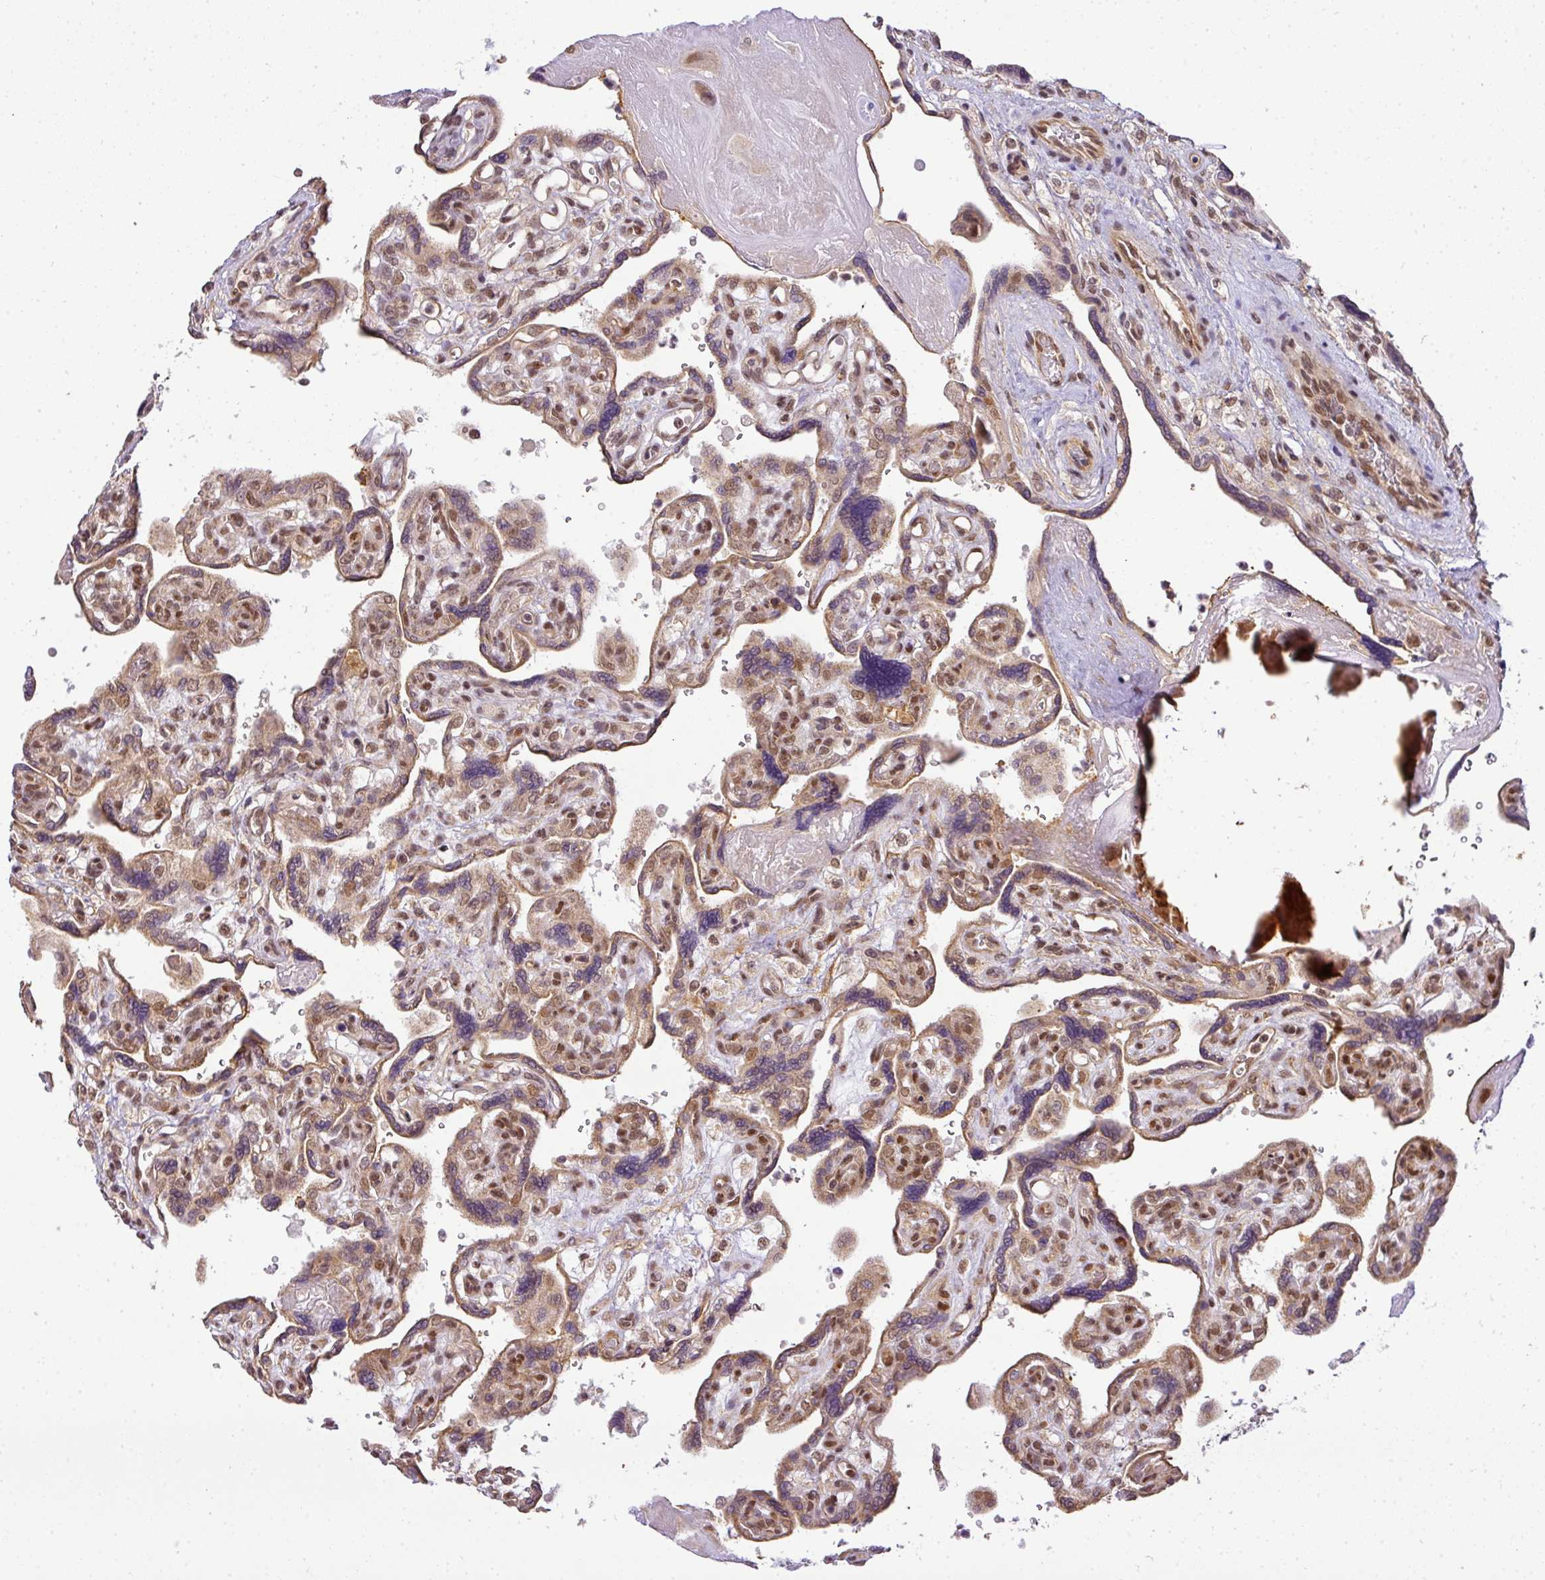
{"staining": {"intensity": "moderate", "quantity": ">75%", "location": "cytoplasmic/membranous,nuclear"}, "tissue": "placenta", "cell_type": "Decidual cells", "image_type": "normal", "snomed": [{"axis": "morphology", "description": "Normal tissue, NOS"}, {"axis": "topography", "description": "Placenta"}], "caption": "A brown stain shows moderate cytoplasmic/membranous,nuclear staining of a protein in decidual cells of benign placenta. The protein of interest is stained brown, and the nuclei are stained in blue (DAB IHC with brightfield microscopy, high magnification).", "gene": "C1orf226", "patient": {"sex": "female", "age": 39}}